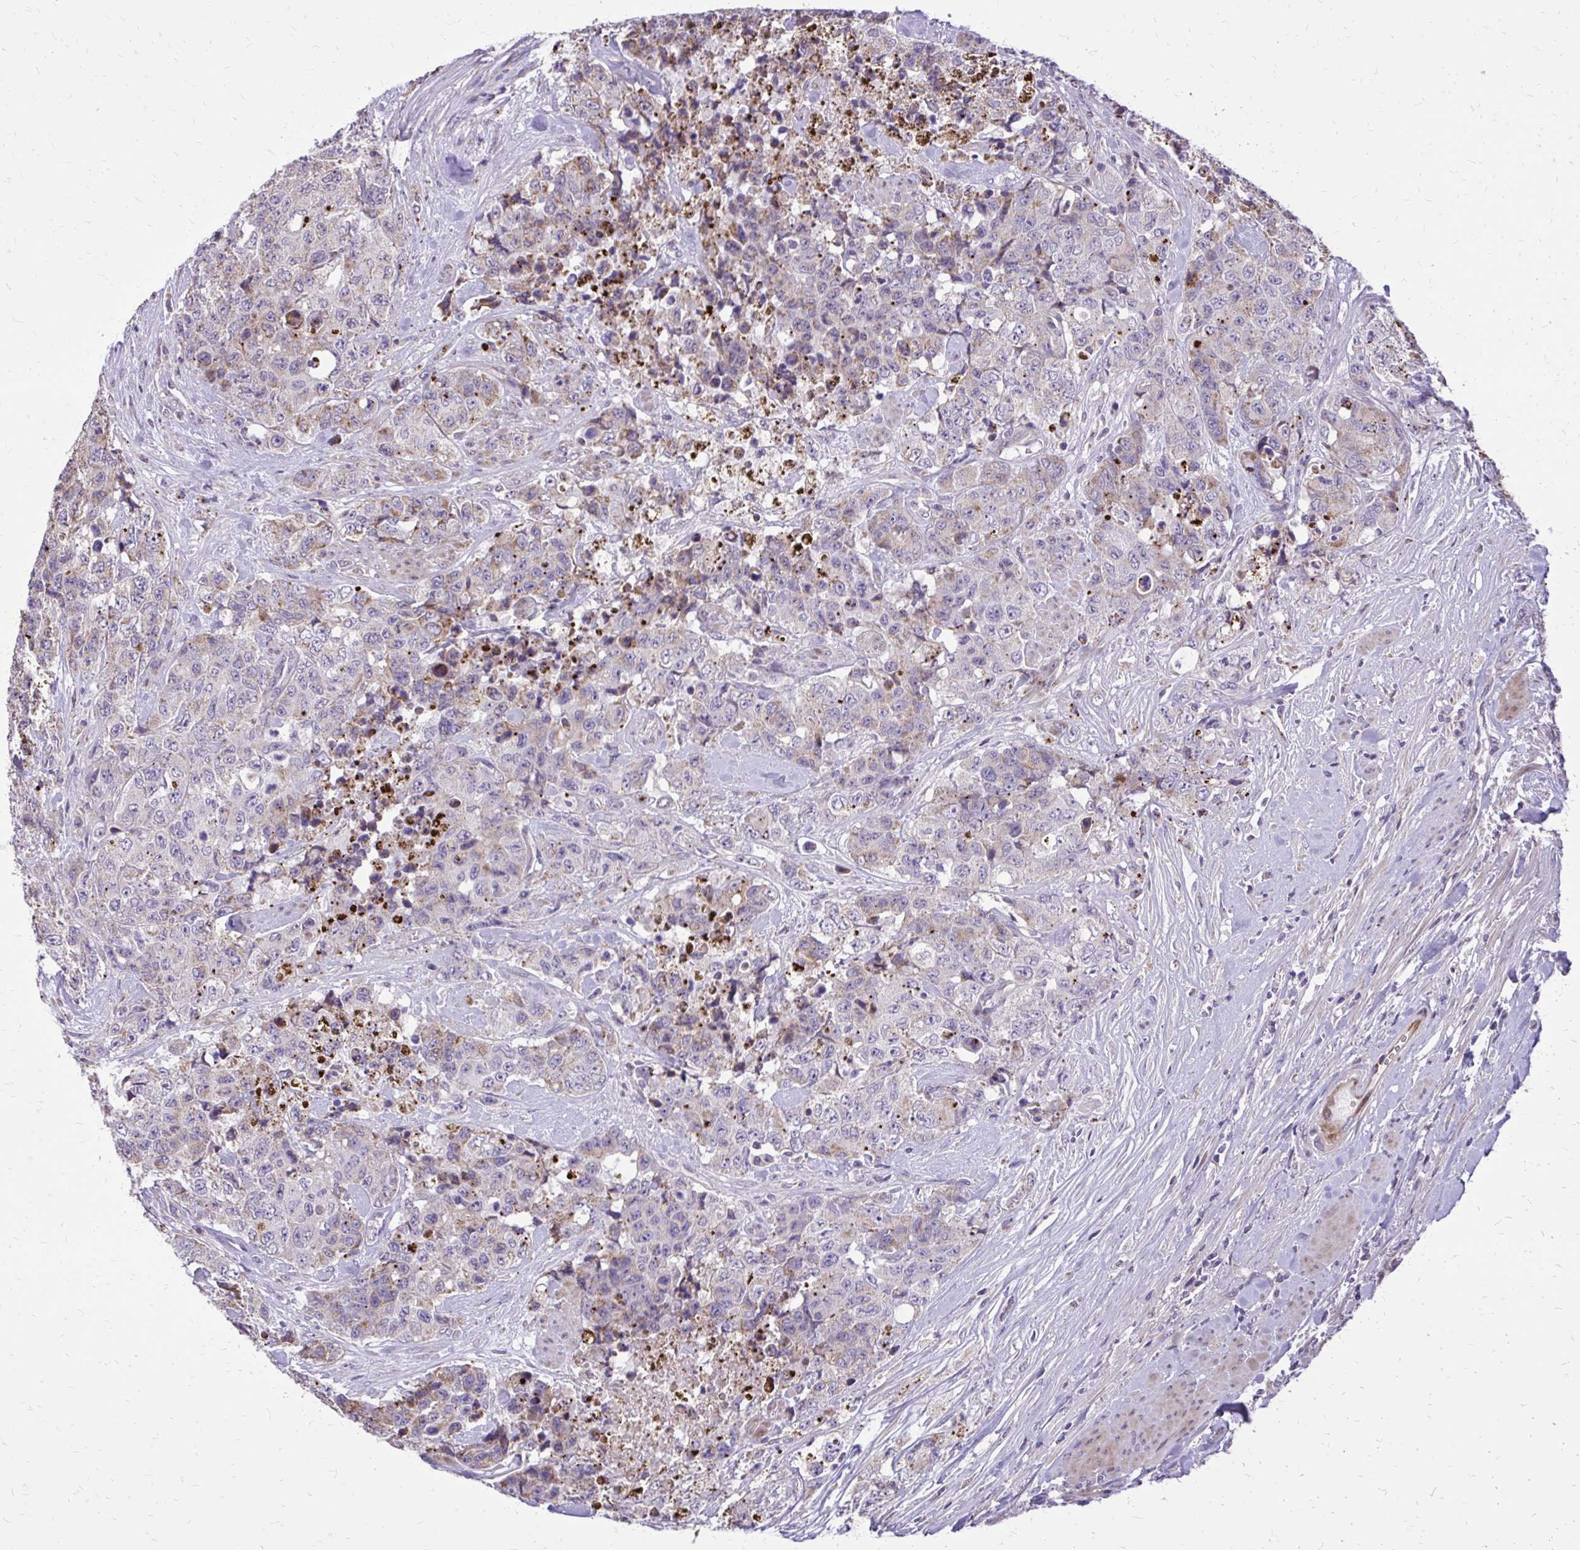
{"staining": {"intensity": "negative", "quantity": "none", "location": "none"}, "tissue": "urothelial cancer", "cell_type": "Tumor cells", "image_type": "cancer", "snomed": [{"axis": "morphology", "description": "Urothelial carcinoma, High grade"}, {"axis": "topography", "description": "Urinary bladder"}], "caption": "A photomicrograph of human urothelial cancer is negative for staining in tumor cells.", "gene": "ABCC3", "patient": {"sex": "female", "age": 78}}